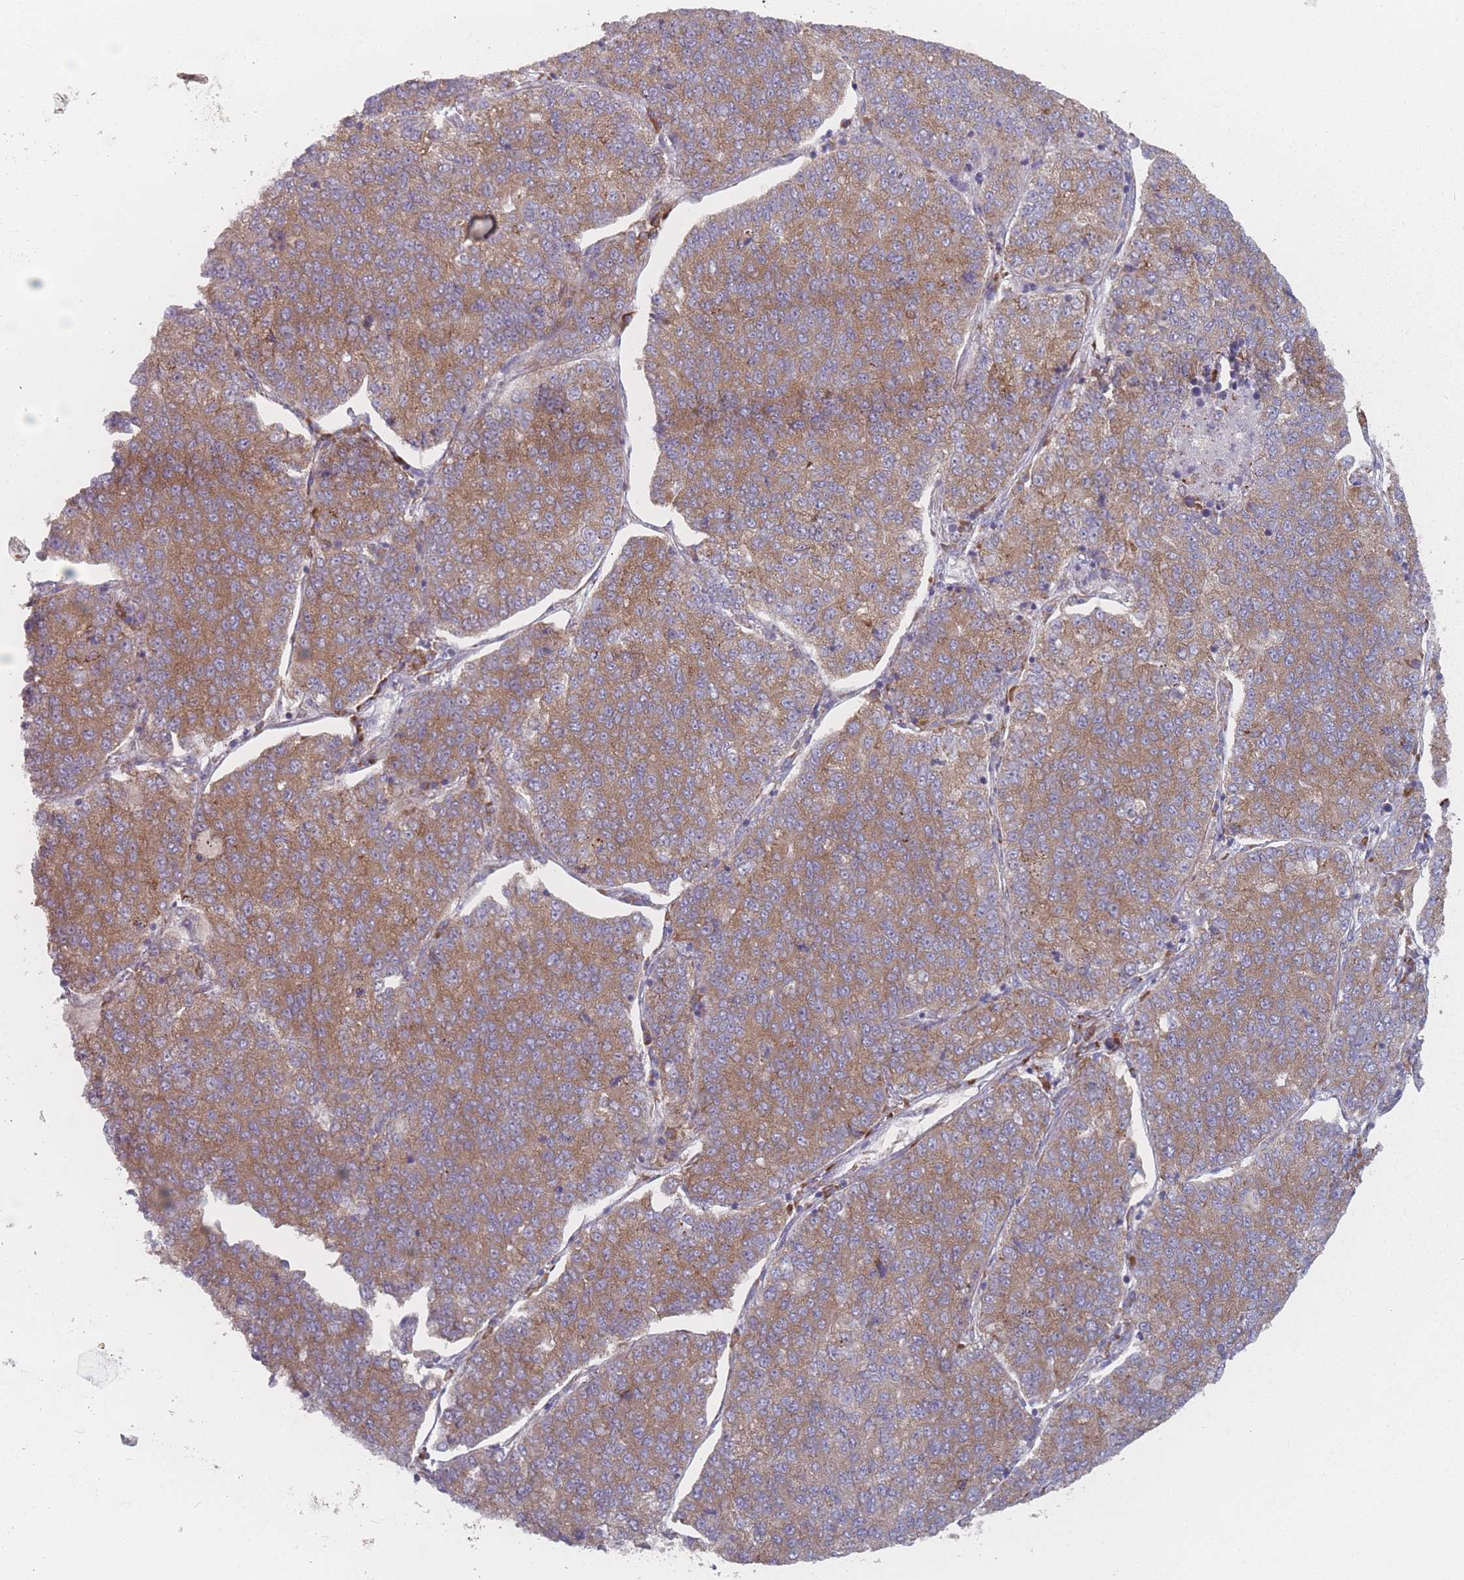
{"staining": {"intensity": "moderate", "quantity": ">75%", "location": "cytoplasmic/membranous"}, "tissue": "lung cancer", "cell_type": "Tumor cells", "image_type": "cancer", "snomed": [{"axis": "morphology", "description": "Adenocarcinoma, NOS"}, {"axis": "topography", "description": "Lung"}], "caption": "A brown stain highlights moderate cytoplasmic/membranous expression of a protein in human lung adenocarcinoma tumor cells.", "gene": "CACNG5", "patient": {"sex": "male", "age": 49}}